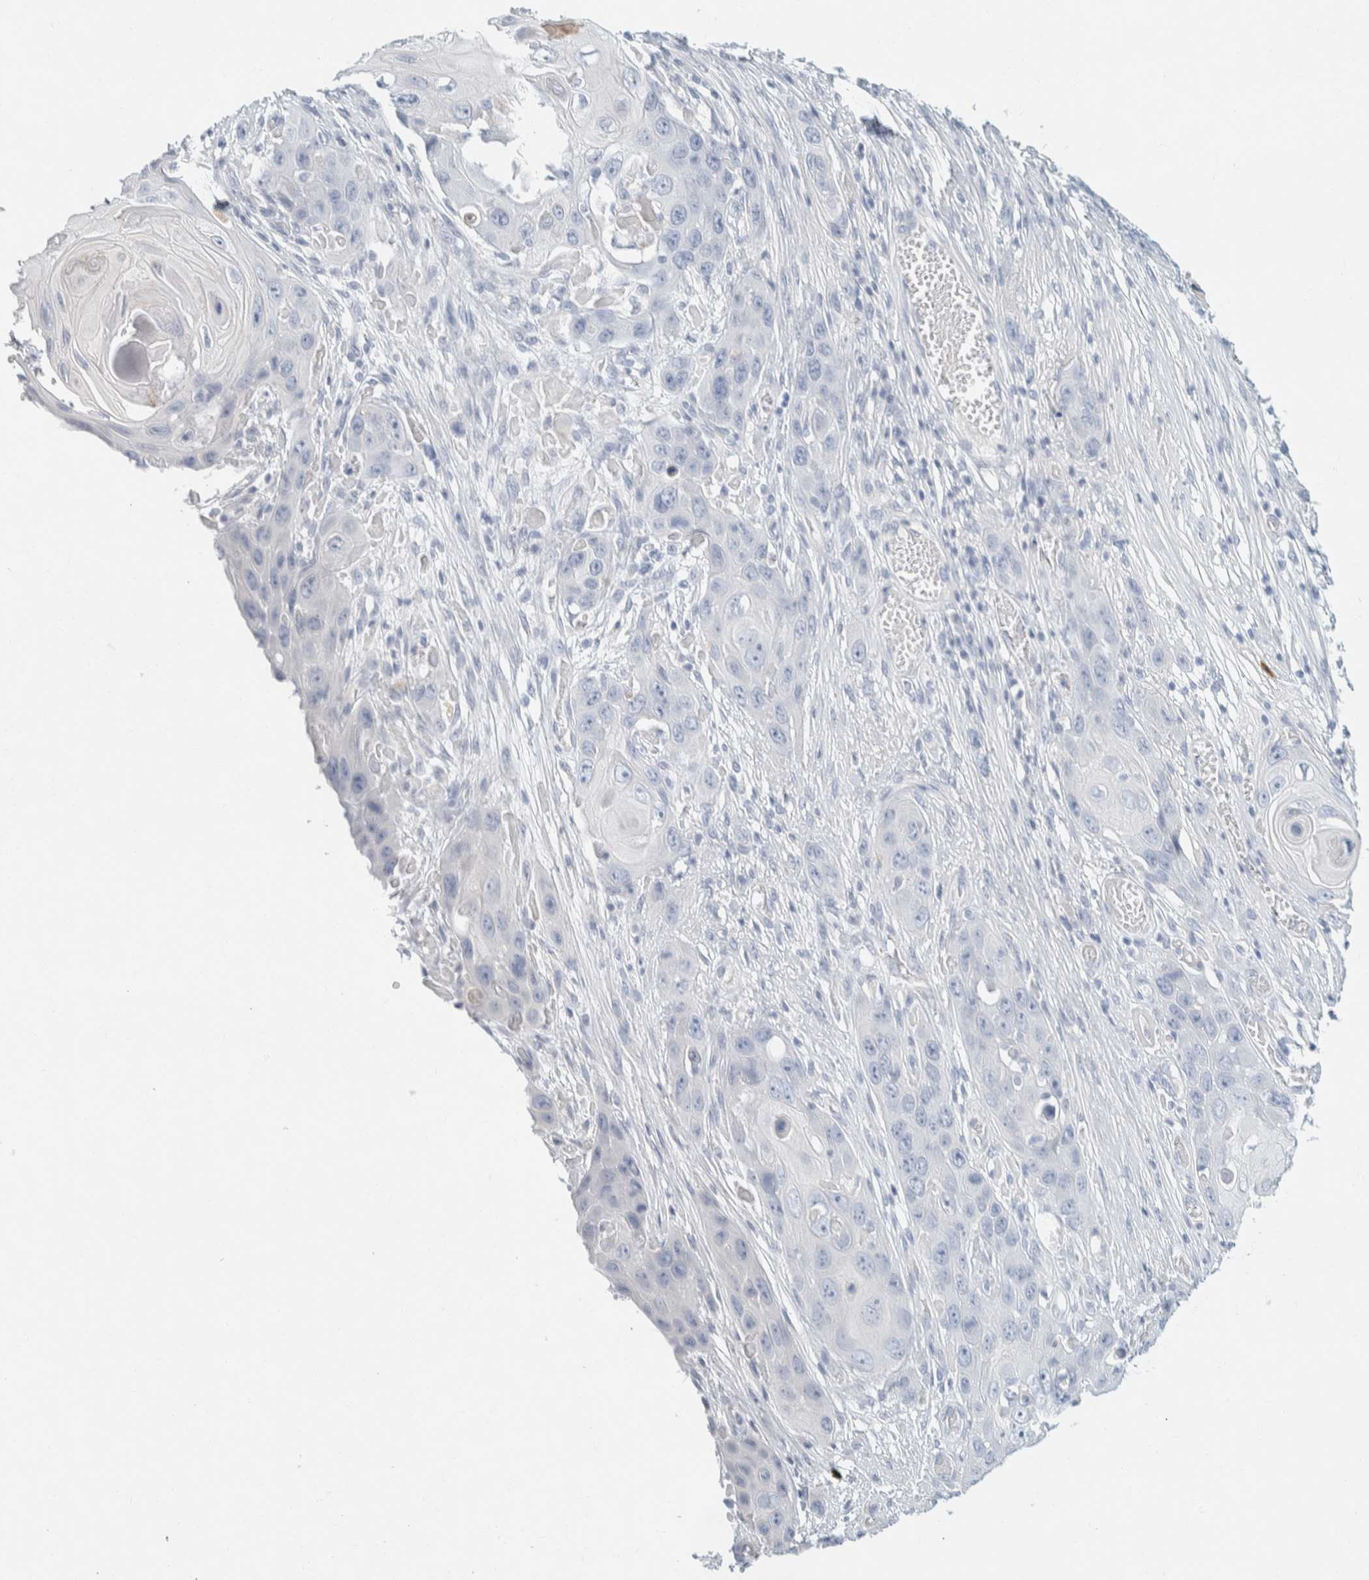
{"staining": {"intensity": "negative", "quantity": "none", "location": "none"}, "tissue": "skin cancer", "cell_type": "Tumor cells", "image_type": "cancer", "snomed": [{"axis": "morphology", "description": "Squamous cell carcinoma, NOS"}, {"axis": "topography", "description": "Skin"}], "caption": "A high-resolution micrograph shows immunohistochemistry staining of skin cancer (squamous cell carcinoma), which shows no significant expression in tumor cells.", "gene": "ALOX12B", "patient": {"sex": "male", "age": 55}}